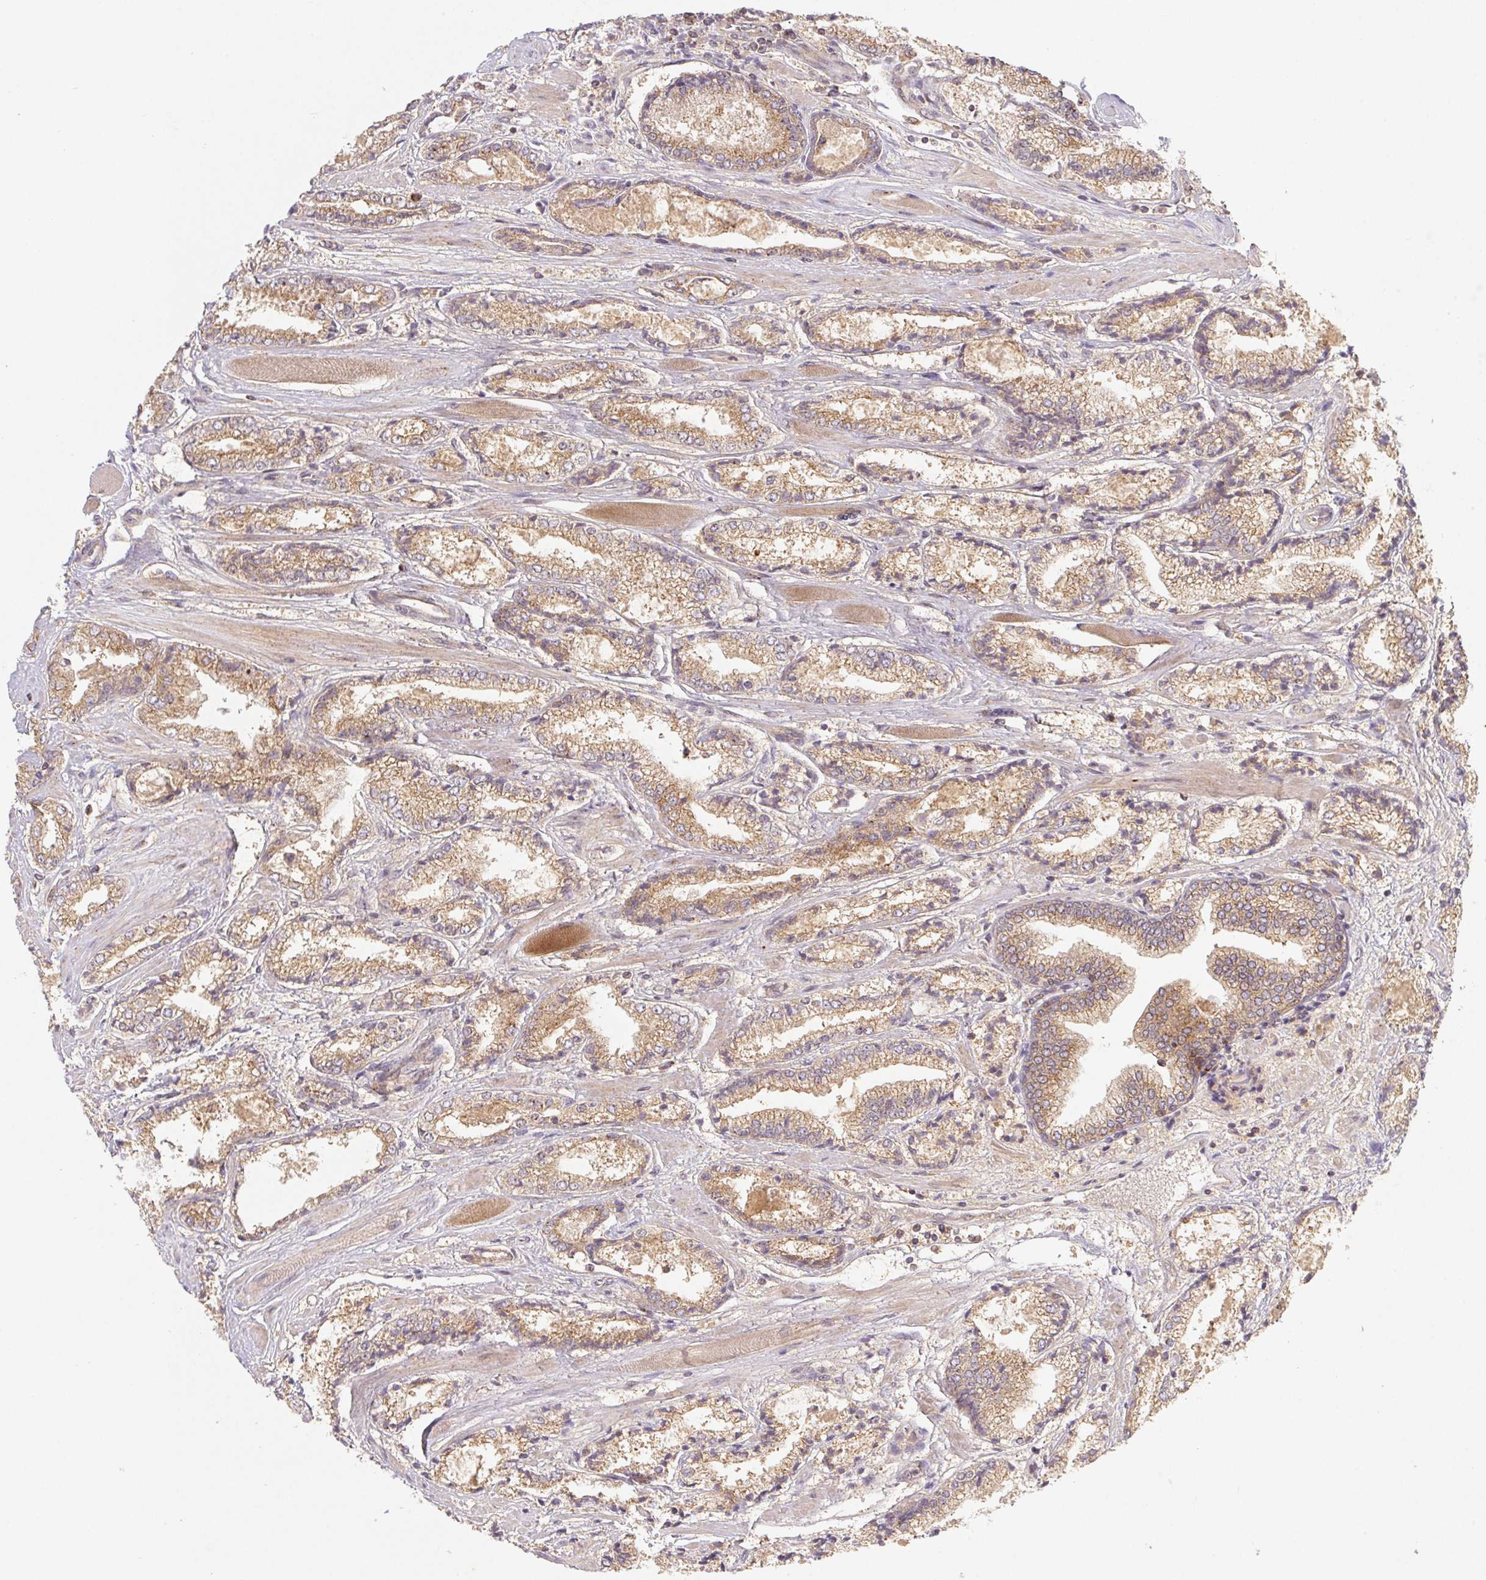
{"staining": {"intensity": "moderate", "quantity": ">75%", "location": "cytoplasmic/membranous"}, "tissue": "prostate cancer", "cell_type": "Tumor cells", "image_type": "cancer", "snomed": [{"axis": "morphology", "description": "Adenocarcinoma, High grade"}, {"axis": "topography", "description": "Prostate"}], "caption": "An immunohistochemistry photomicrograph of tumor tissue is shown. Protein staining in brown highlights moderate cytoplasmic/membranous positivity in high-grade adenocarcinoma (prostate) within tumor cells.", "gene": "MTHFD1", "patient": {"sex": "male", "age": 64}}